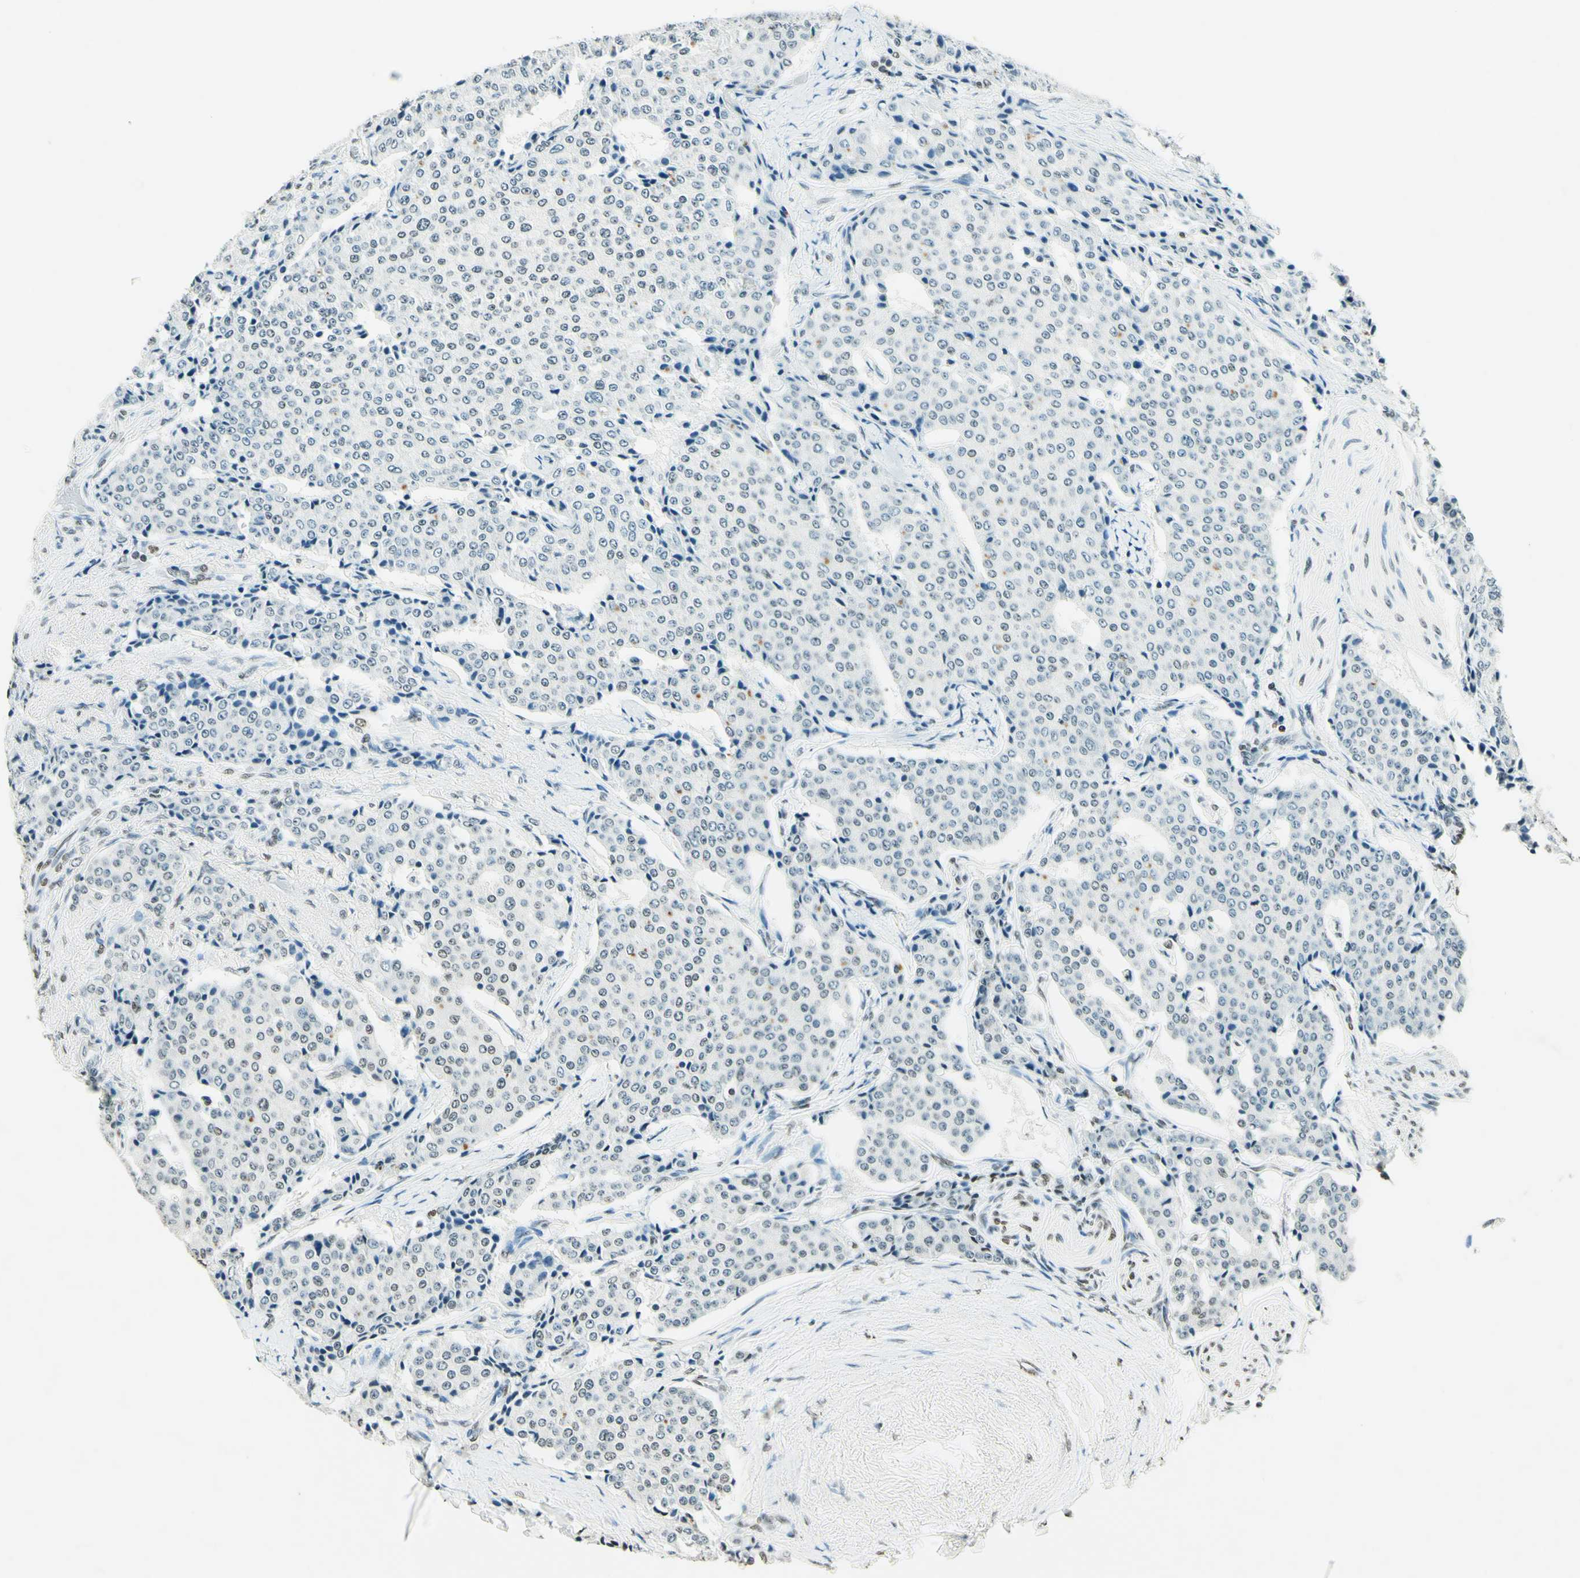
{"staining": {"intensity": "weak", "quantity": "25%-75%", "location": "nuclear"}, "tissue": "carcinoid", "cell_type": "Tumor cells", "image_type": "cancer", "snomed": [{"axis": "morphology", "description": "Carcinoid, malignant, NOS"}, {"axis": "topography", "description": "Colon"}], "caption": "This is an image of immunohistochemistry staining of carcinoid, which shows weak expression in the nuclear of tumor cells.", "gene": "MSH2", "patient": {"sex": "female", "age": 61}}